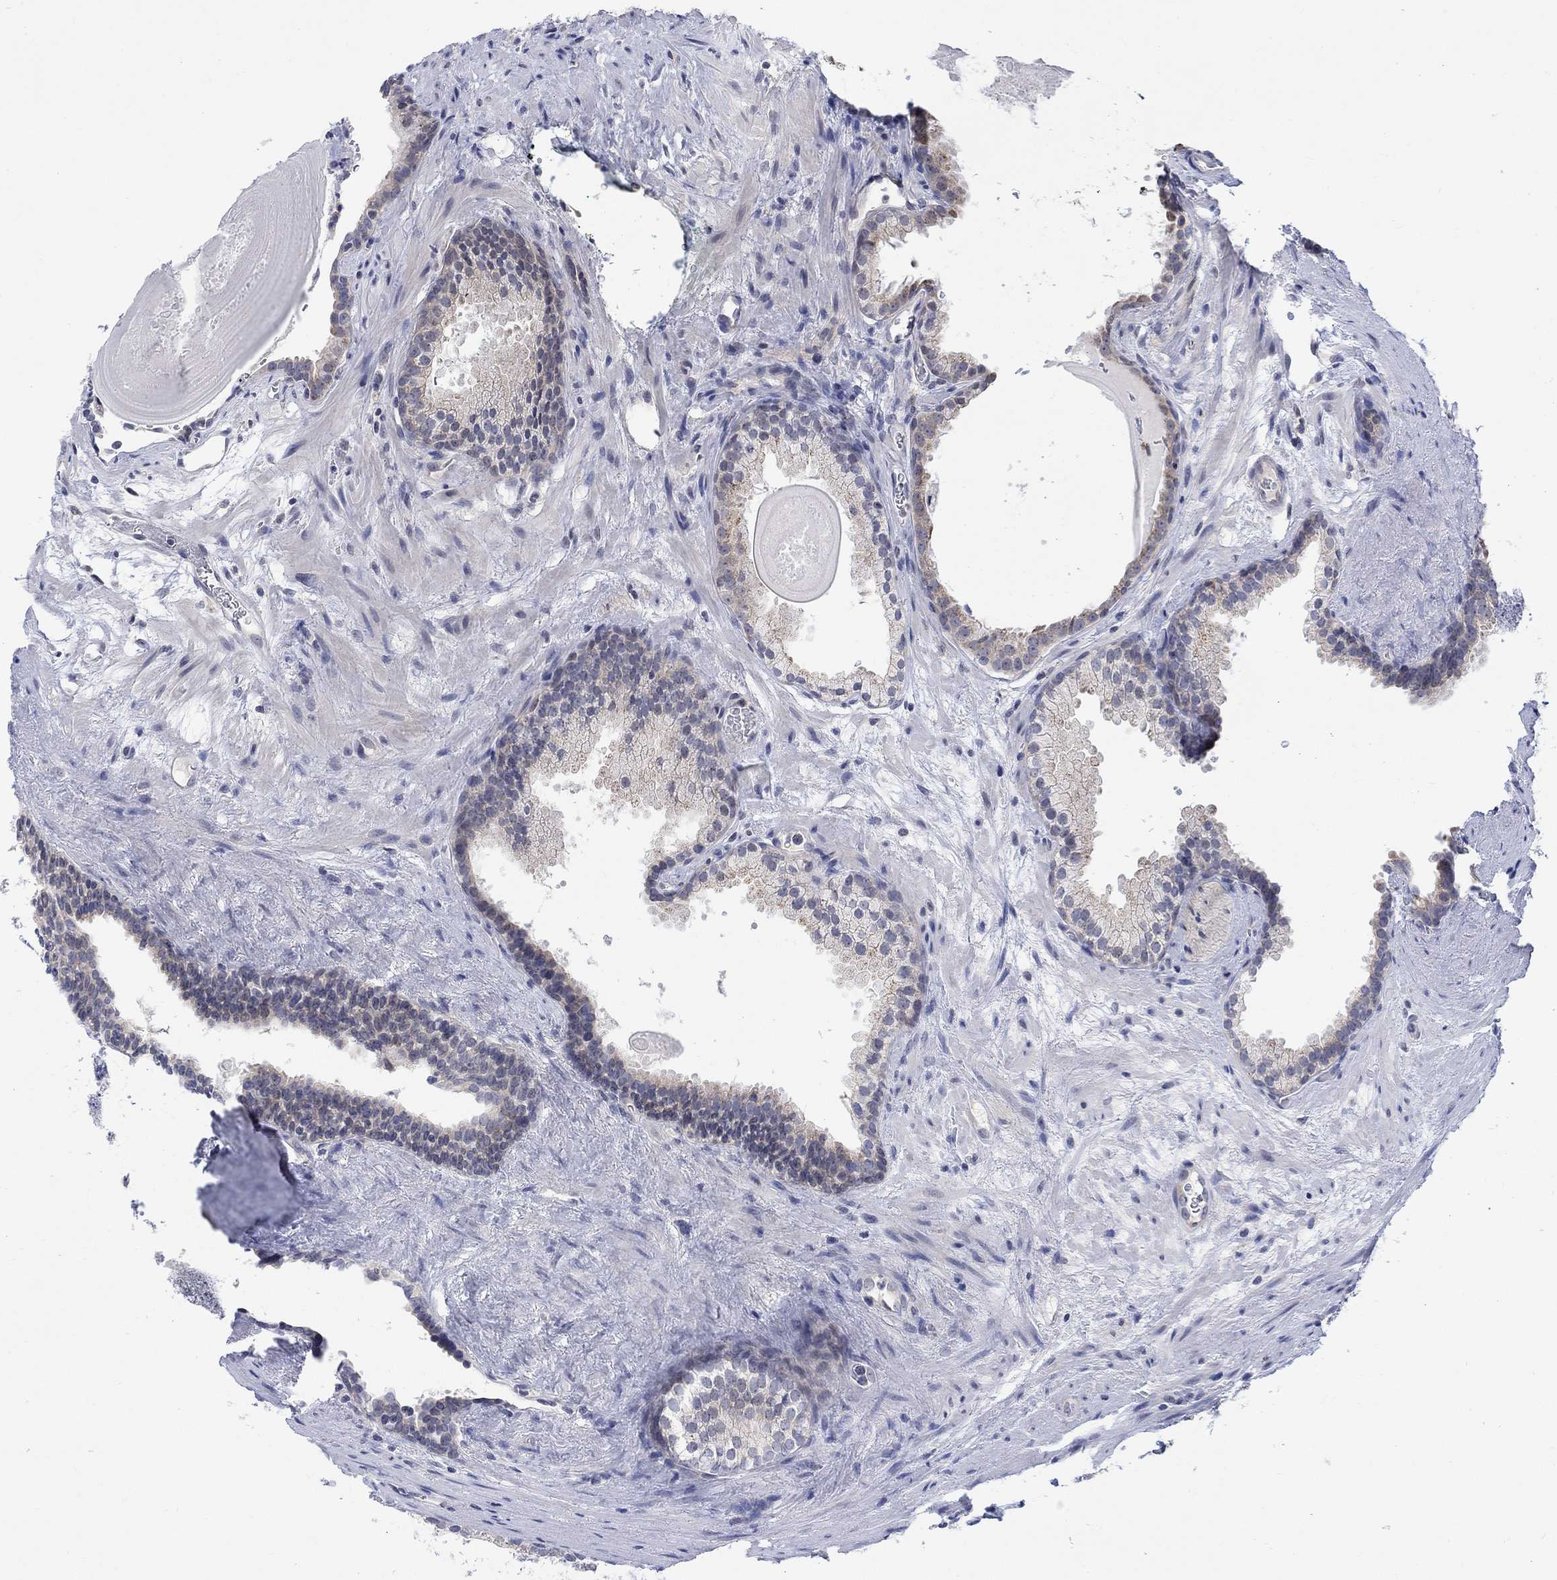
{"staining": {"intensity": "weak", "quantity": "<25%", "location": "cytoplasmic/membranous"}, "tissue": "prostate cancer", "cell_type": "Tumor cells", "image_type": "cancer", "snomed": [{"axis": "morphology", "description": "Adenocarcinoma, High grade"}, {"axis": "topography", "description": "Prostate and seminal vesicle, NOS"}], "caption": "A high-resolution image shows immunohistochemistry staining of prostate cancer, which exhibits no significant staining in tumor cells.", "gene": "DCX", "patient": {"sex": "male", "age": 62}}